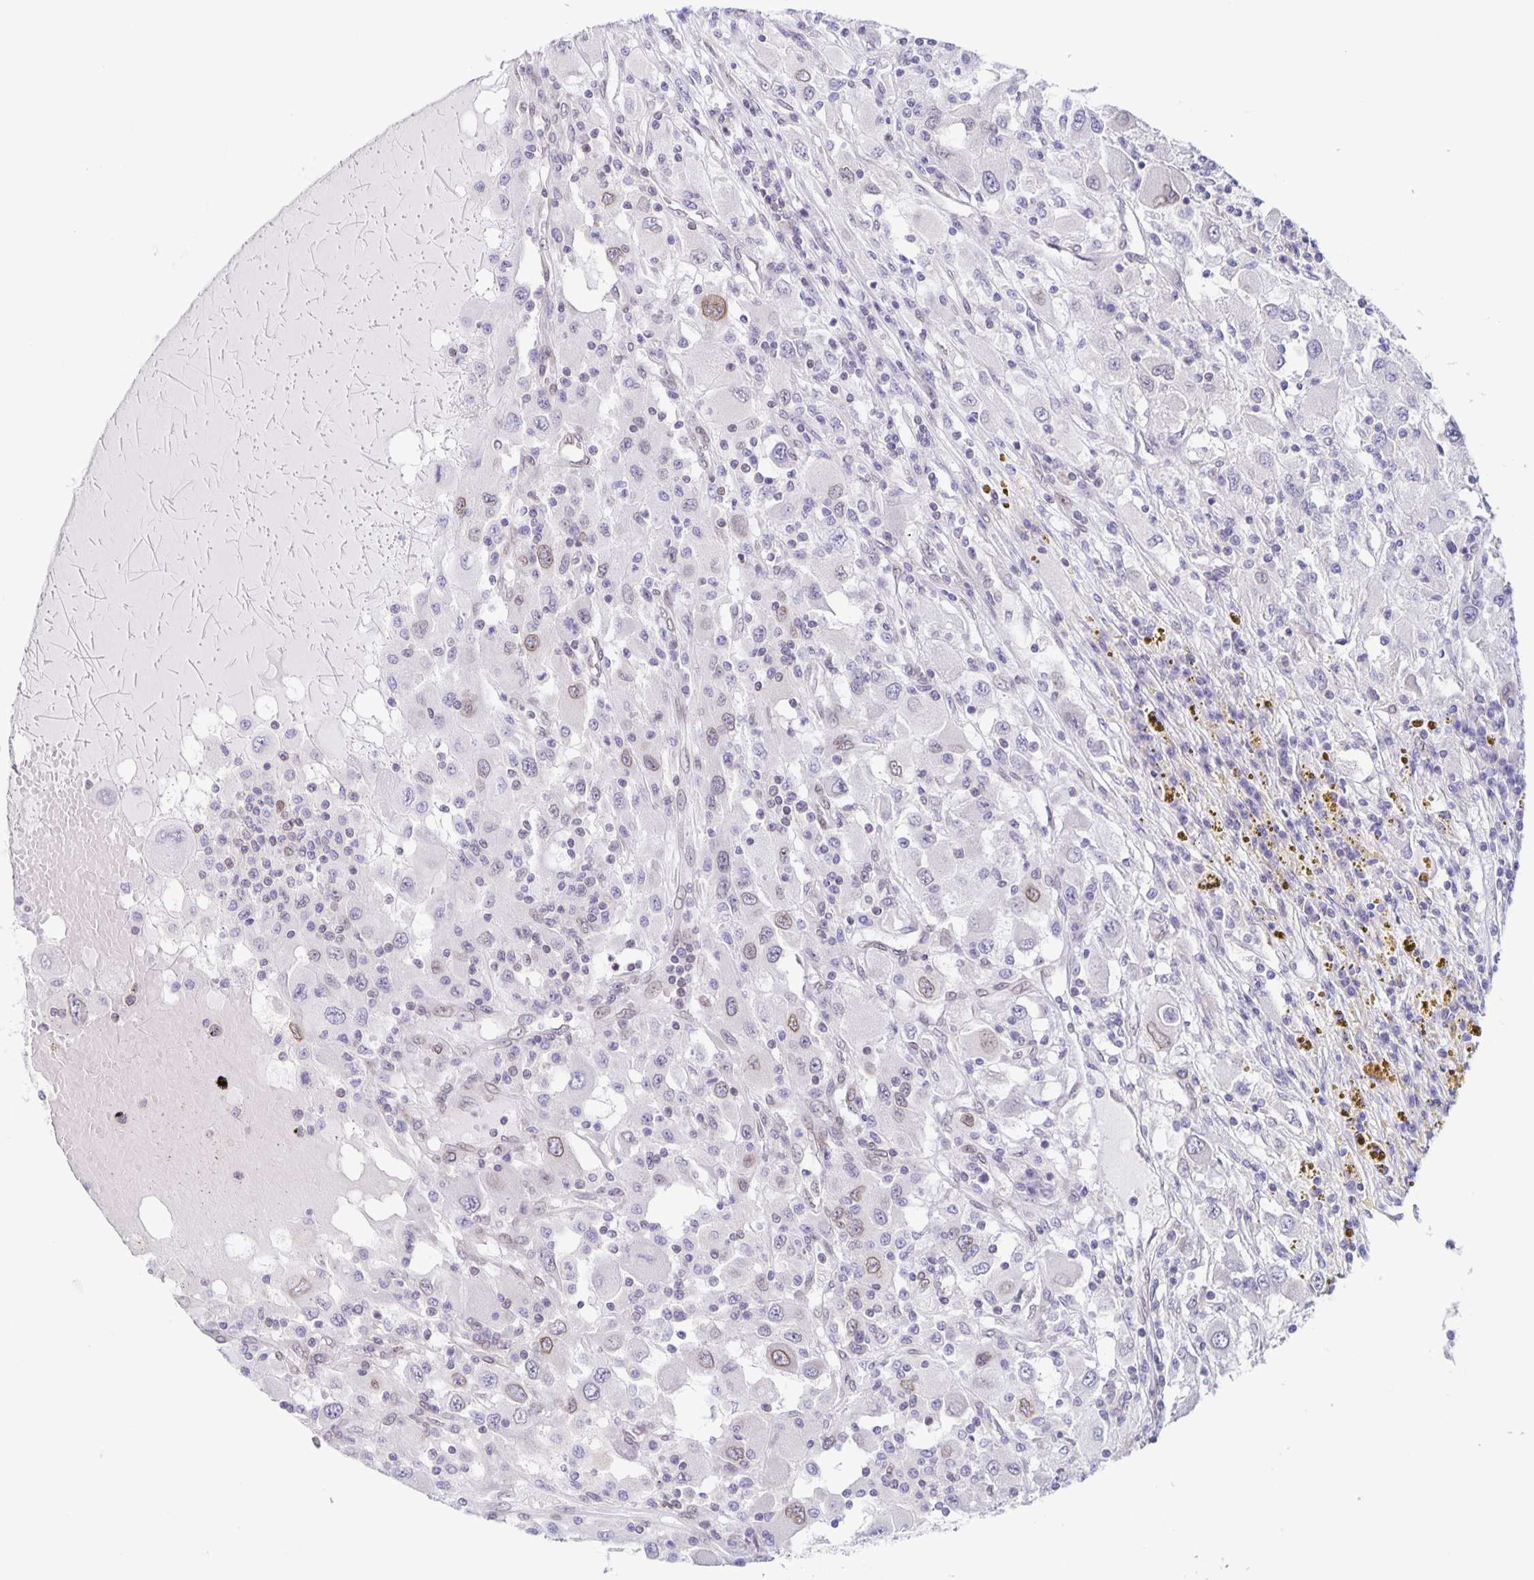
{"staining": {"intensity": "weak", "quantity": "<25%", "location": "cytoplasmic/membranous,nuclear"}, "tissue": "renal cancer", "cell_type": "Tumor cells", "image_type": "cancer", "snomed": [{"axis": "morphology", "description": "Adenocarcinoma, NOS"}, {"axis": "topography", "description": "Kidney"}], "caption": "The IHC photomicrograph has no significant expression in tumor cells of renal cancer (adenocarcinoma) tissue.", "gene": "SYNE2", "patient": {"sex": "female", "age": 67}}